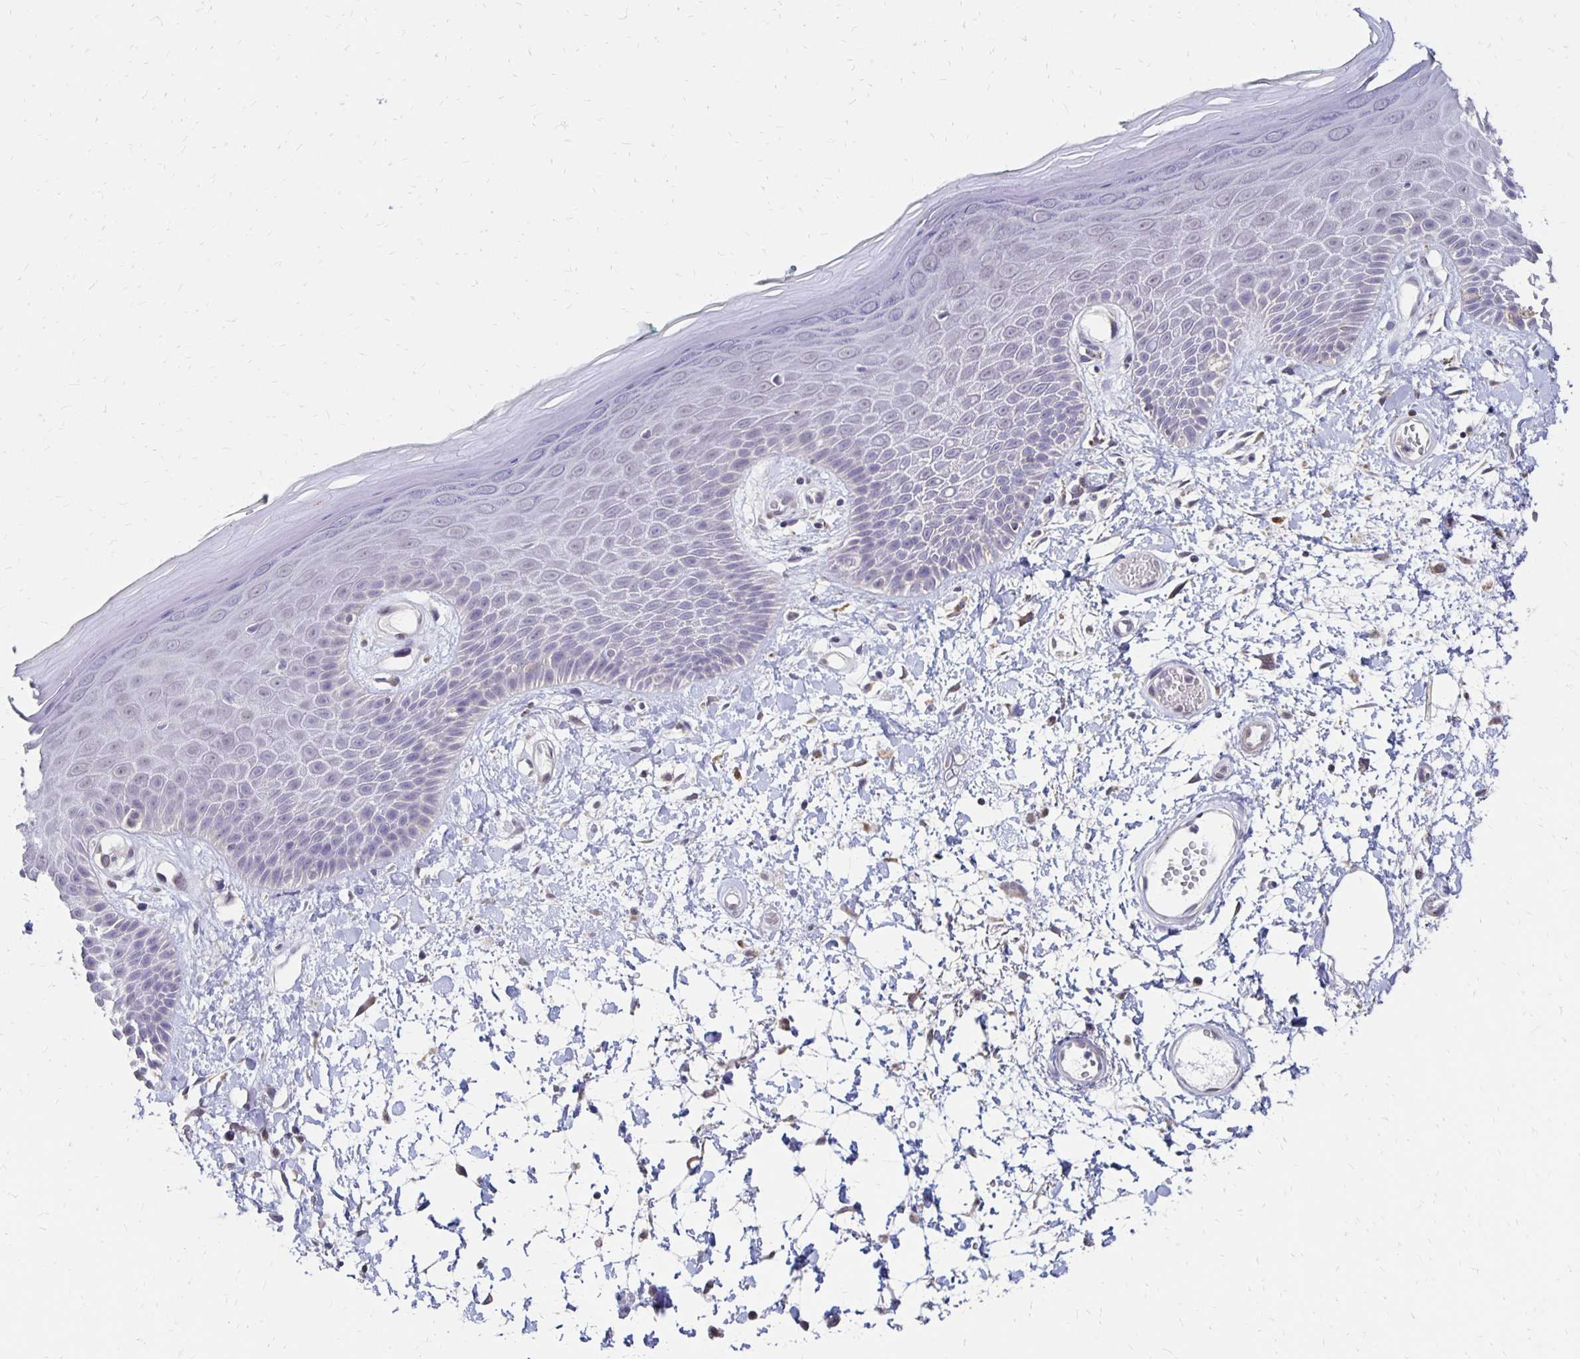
{"staining": {"intensity": "negative", "quantity": "none", "location": "none"}, "tissue": "skin", "cell_type": "Epidermal cells", "image_type": "normal", "snomed": [{"axis": "morphology", "description": "Normal tissue, NOS"}, {"axis": "topography", "description": "Anal"}, {"axis": "topography", "description": "Peripheral nerve tissue"}], "caption": "Immunohistochemistry image of unremarkable human skin stained for a protein (brown), which reveals no positivity in epidermal cells.", "gene": "ATOSB", "patient": {"sex": "male", "age": 78}}